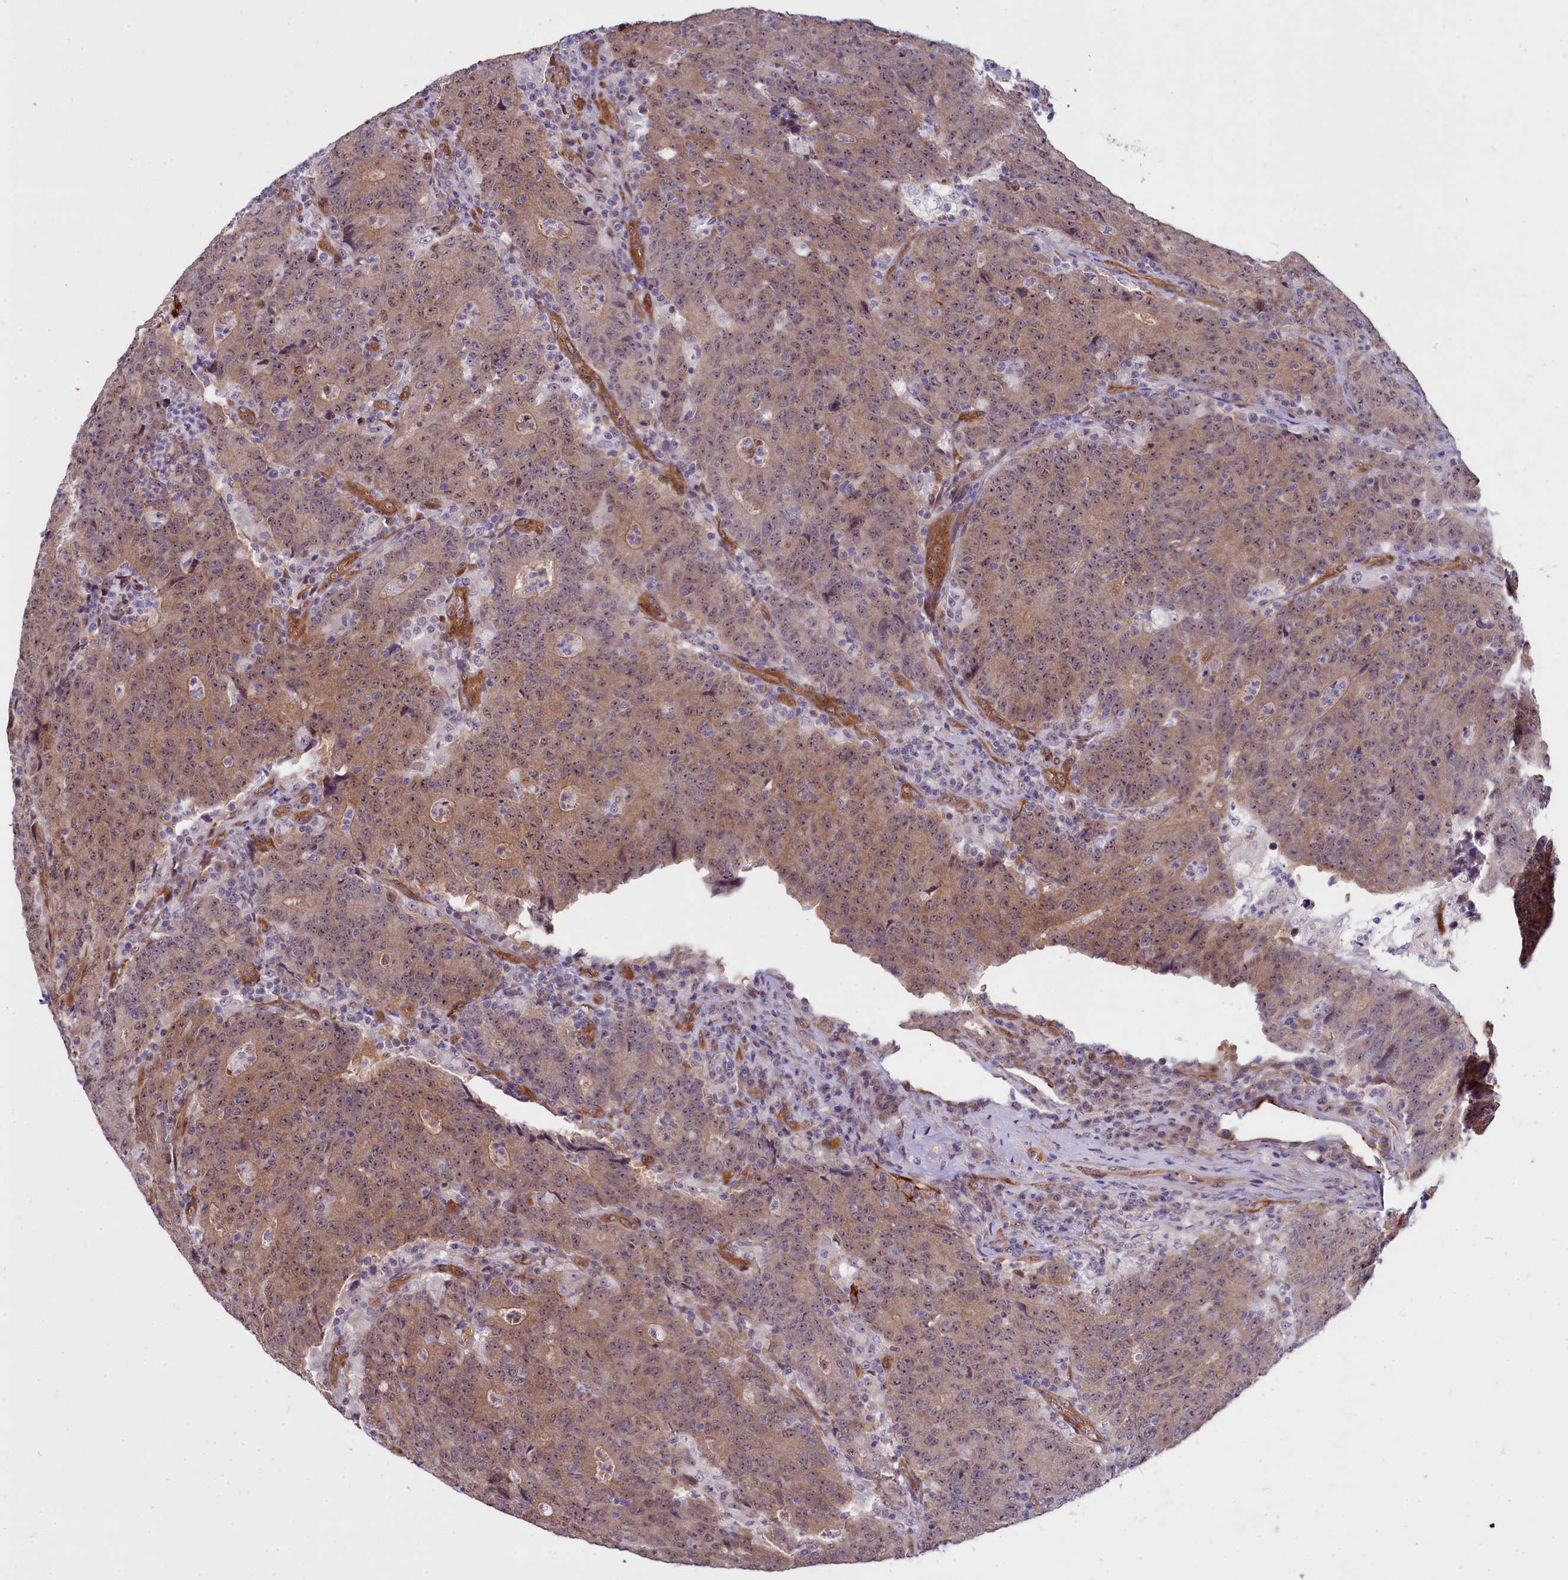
{"staining": {"intensity": "moderate", "quantity": ">75%", "location": "cytoplasmic/membranous,nuclear"}, "tissue": "colorectal cancer", "cell_type": "Tumor cells", "image_type": "cancer", "snomed": [{"axis": "morphology", "description": "Adenocarcinoma, NOS"}, {"axis": "topography", "description": "Colon"}], "caption": "Adenocarcinoma (colorectal) stained with a protein marker exhibits moderate staining in tumor cells.", "gene": "BCAR1", "patient": {"sex": "female", "age": 75}}